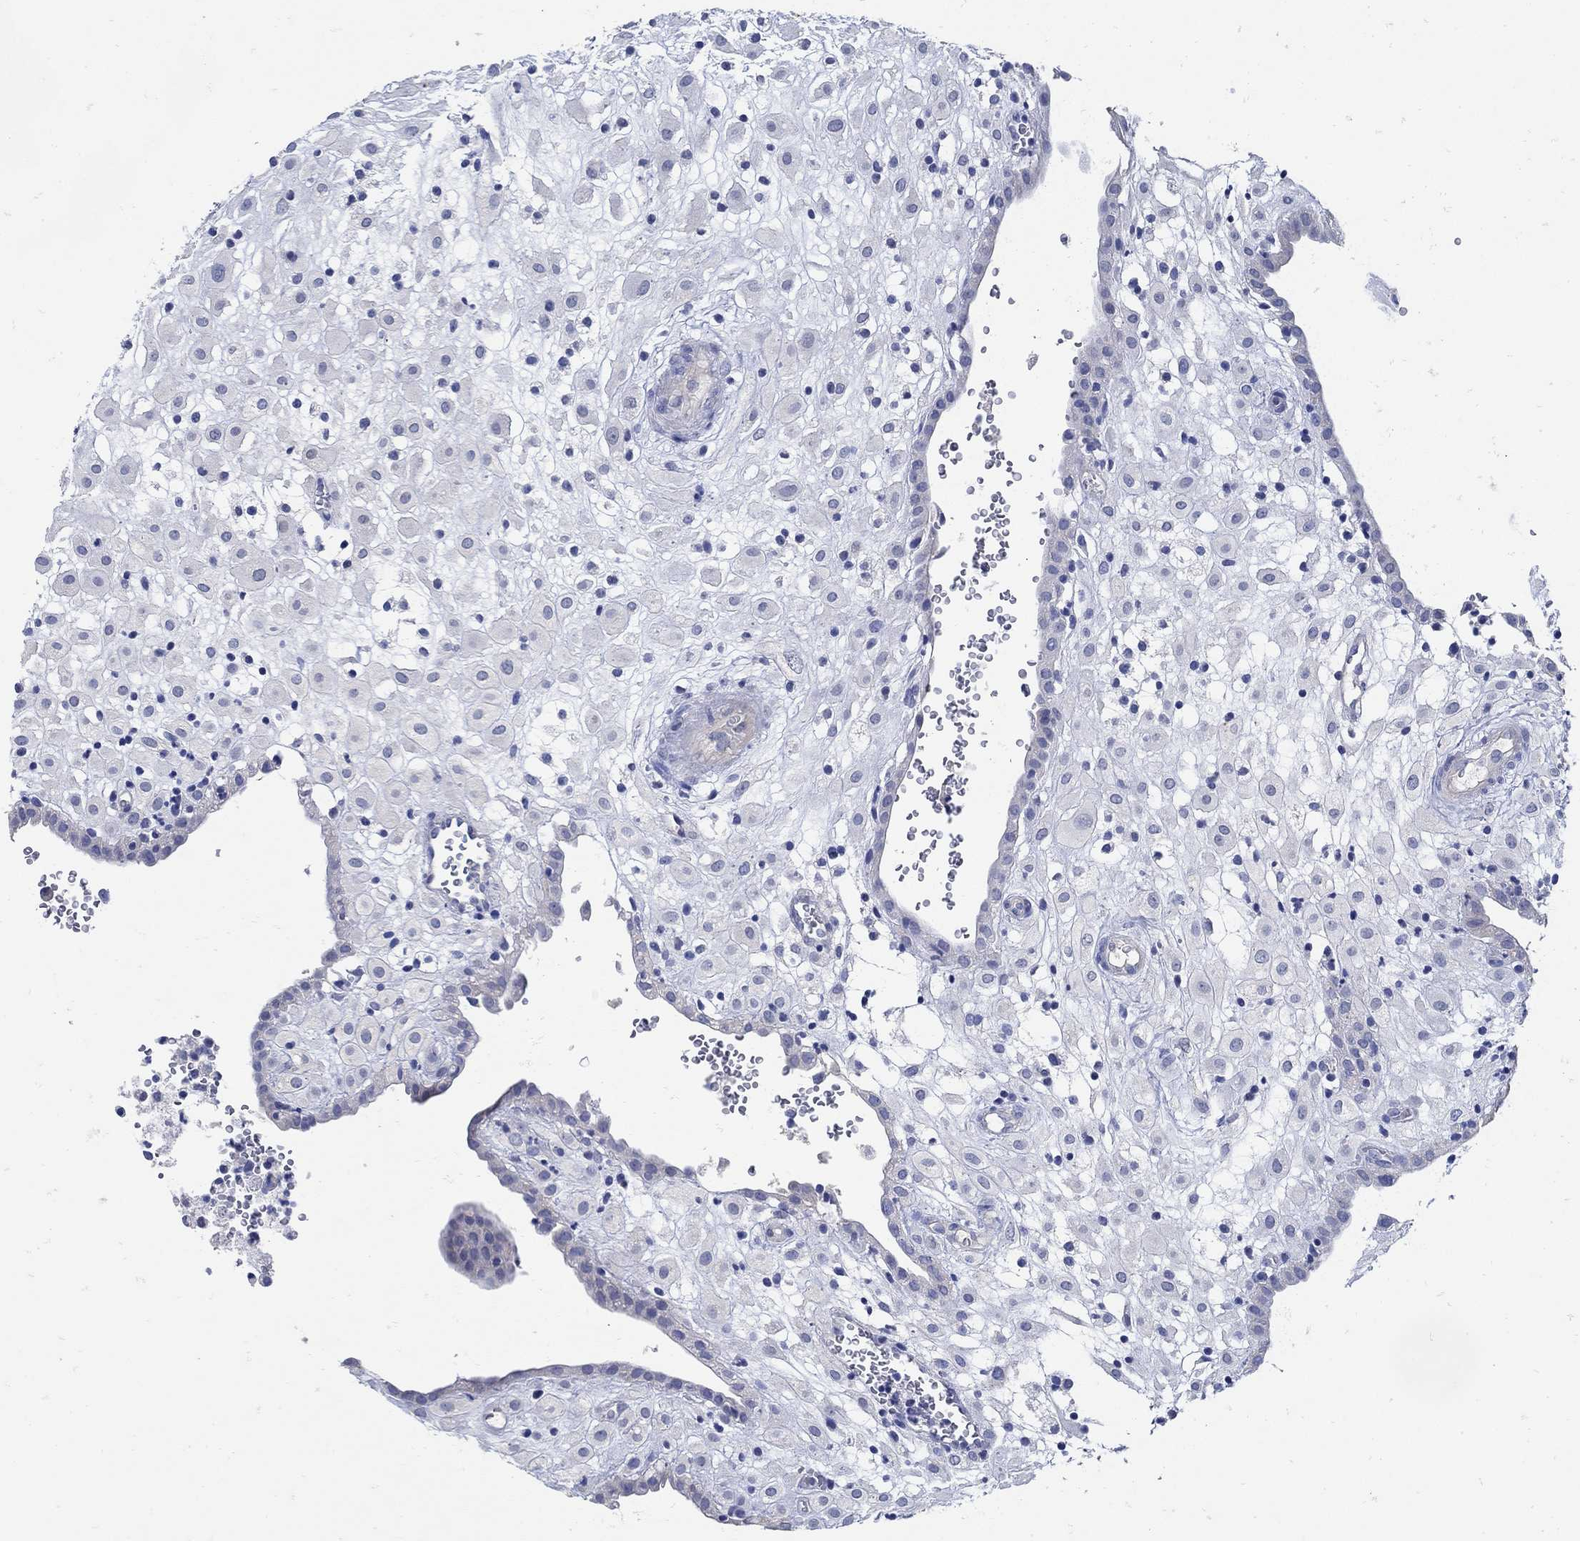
{"staining": {"intensity": "negative", "quantity": "none", "location": "none"}, "tissue": "placenta", "cell_type": "Decidual cells", "image_type": "normal", "snomed": [{"axis": "morphology", "description": "Normal tissue, NOS"}, {"axis": "topography", "description": "Placenta"}], "caption": "The photomicrograph exhibits no staining of decidual cells in normal placenta.", "gene": "NOS1", "patient": {"sex": "female", "age": 24}}